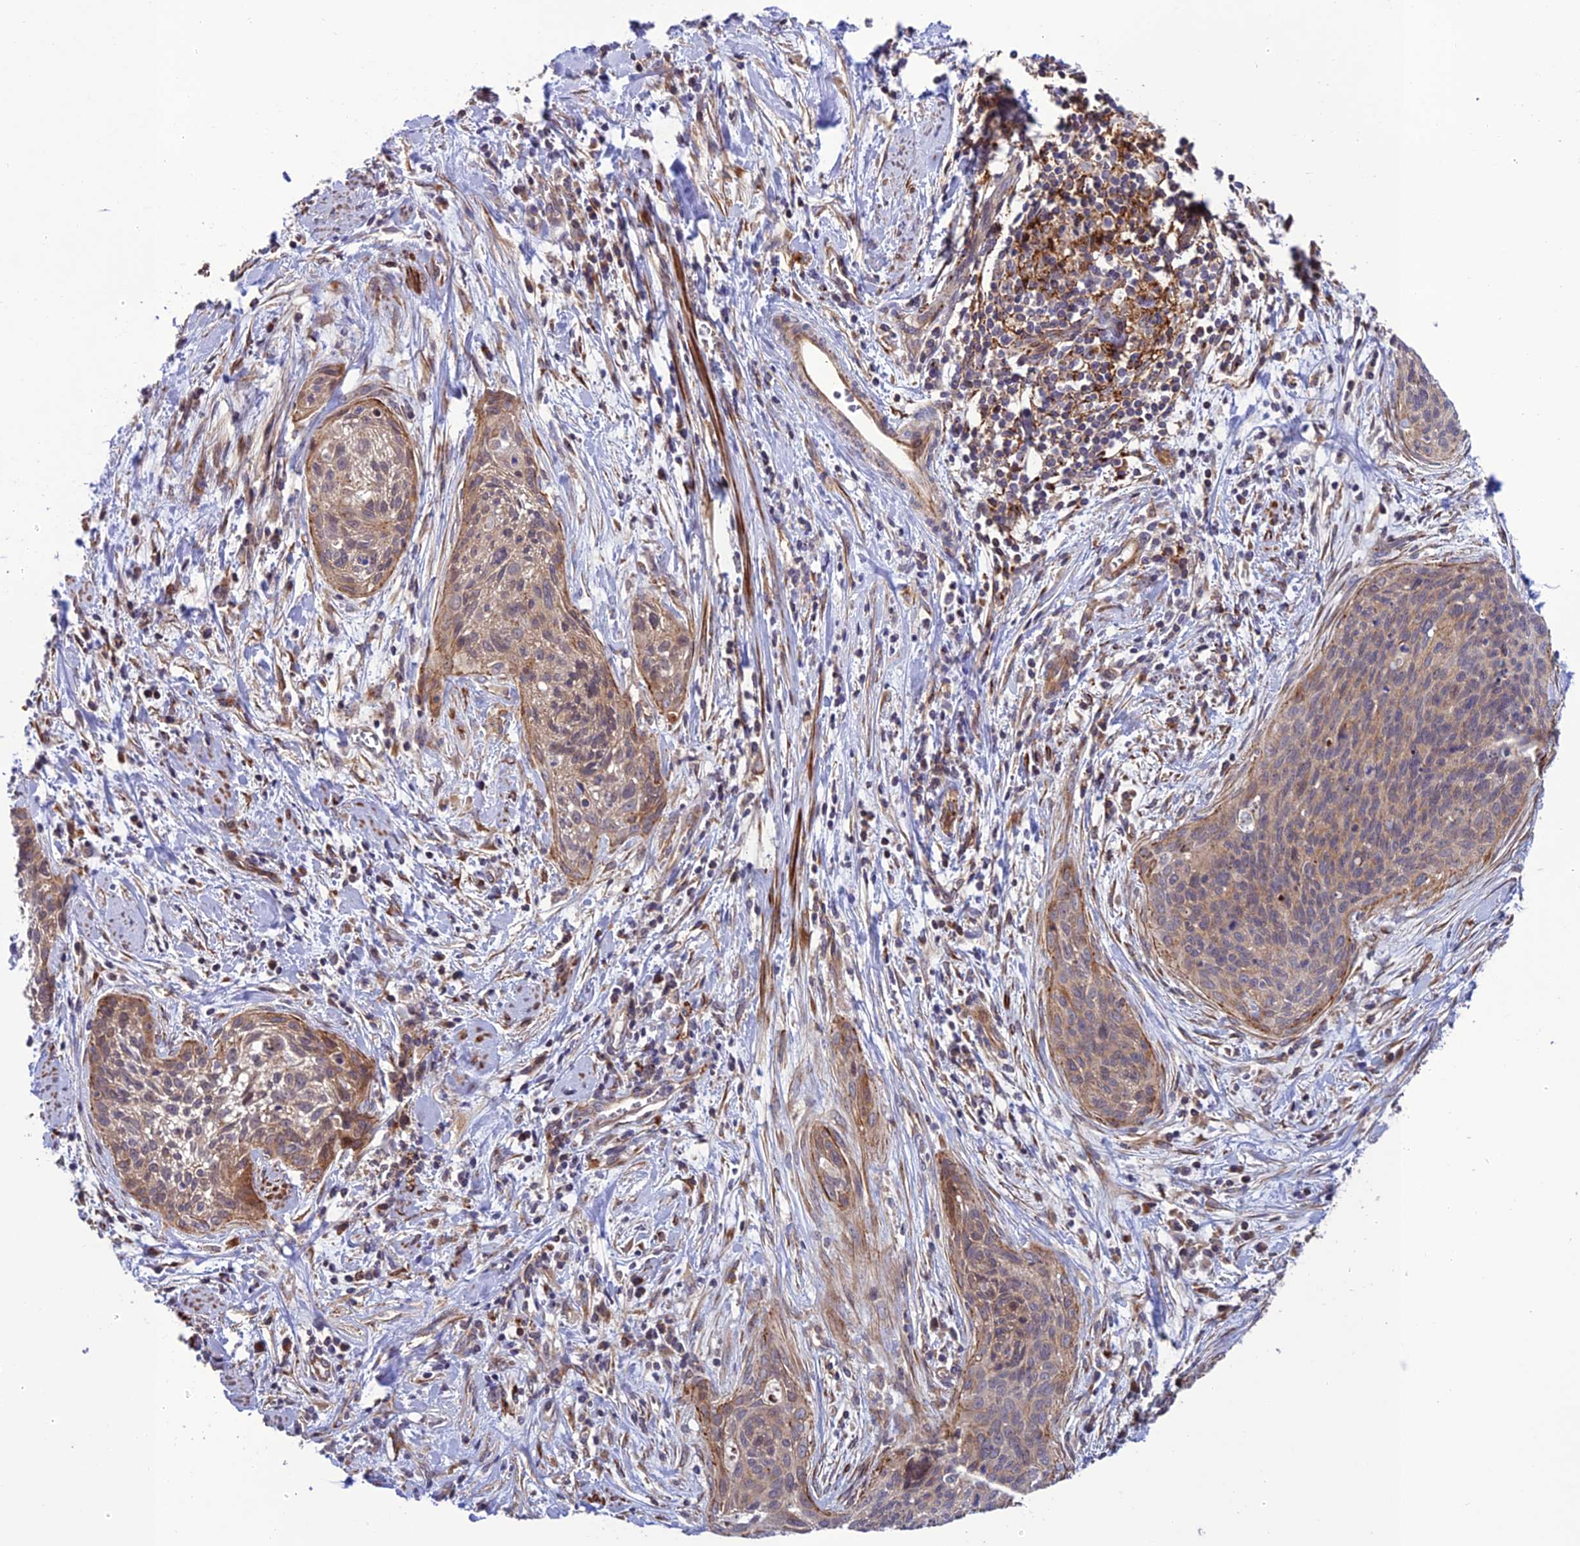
{"staining": {"intensity": "weak", "quantity": "<25%", "location": "cytoplasmic/membranous"}, "tissue": "cervical cancer", "cell_type": "Tumor cells", "image_type": "cancer", "snomed": [{"axis": "morphology", "description": "Squamous cell carcinoma, NOS"}, {"axis": "topography", "description": "Cervix"}], "caption": "Cervical cancer (squamous cell carcinoma) was stained to show a protein in brown. There is no significant positivity in tumor cells.", "gene": "TNIP3", "patient": {"sex": "female", "age": 55}}